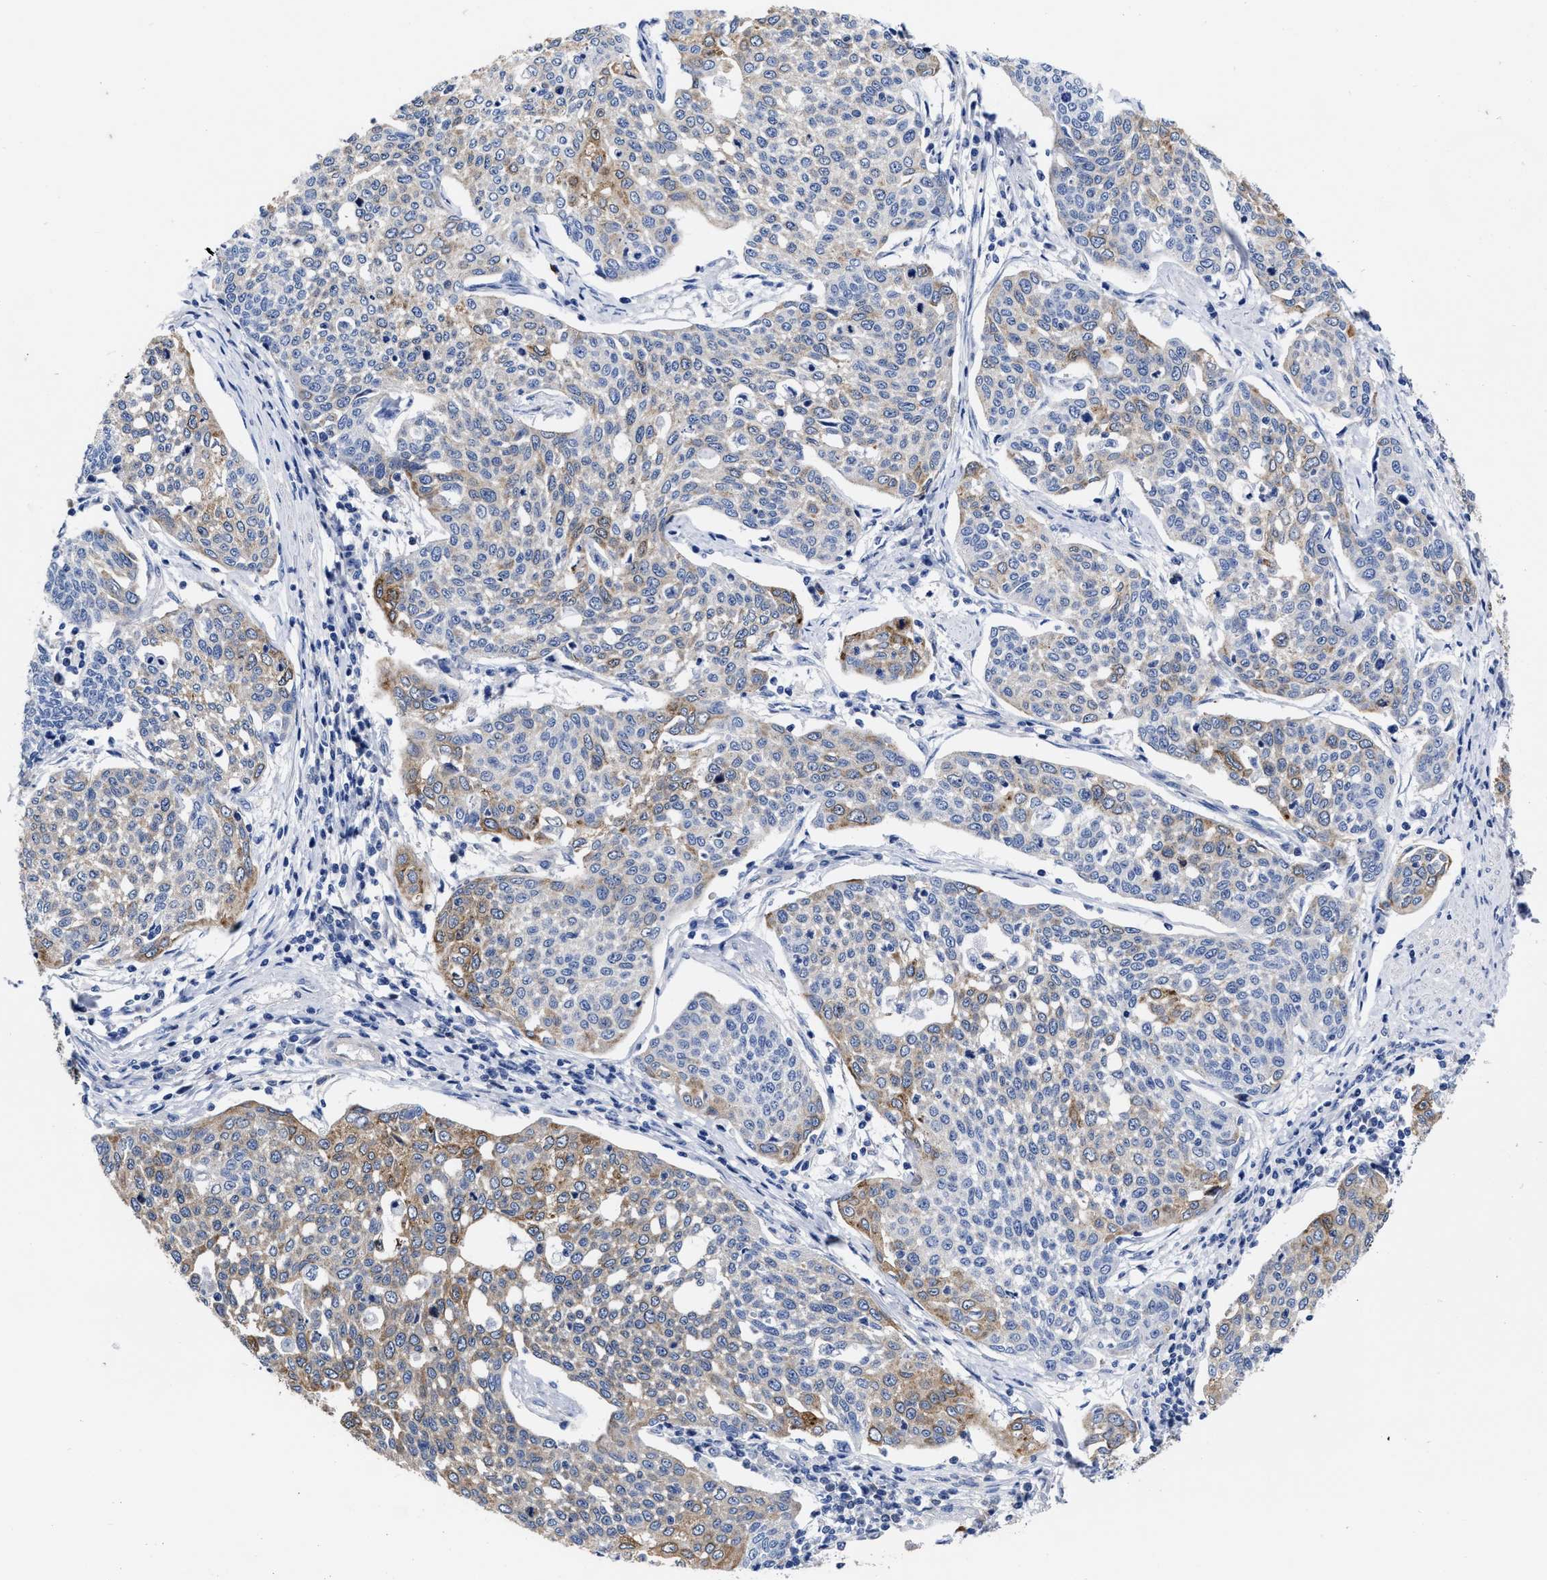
{"staining": {"intensity": "moderate", "quantity": "25%-75%", "location": "cytoplasmic/membranous"}, "tissue": "cervical cancer", "cell_type": "Tumor cells", "image_type": "cancer", "snomed": [{"axis": "morphology", "description": "Squamous cell carcinoma, NOS"}, {"axis": "topography", "description": "Cervix"}], "caption": "Immunohistochemical staining of human cervical squamous cell carcinoma displays medium levels of moderate cytoplasmic/membranous expression in approximately 25%-75% of tumor cells.", "gene": "IRAG2", "patient": {"sex": "female", "age": 34}}